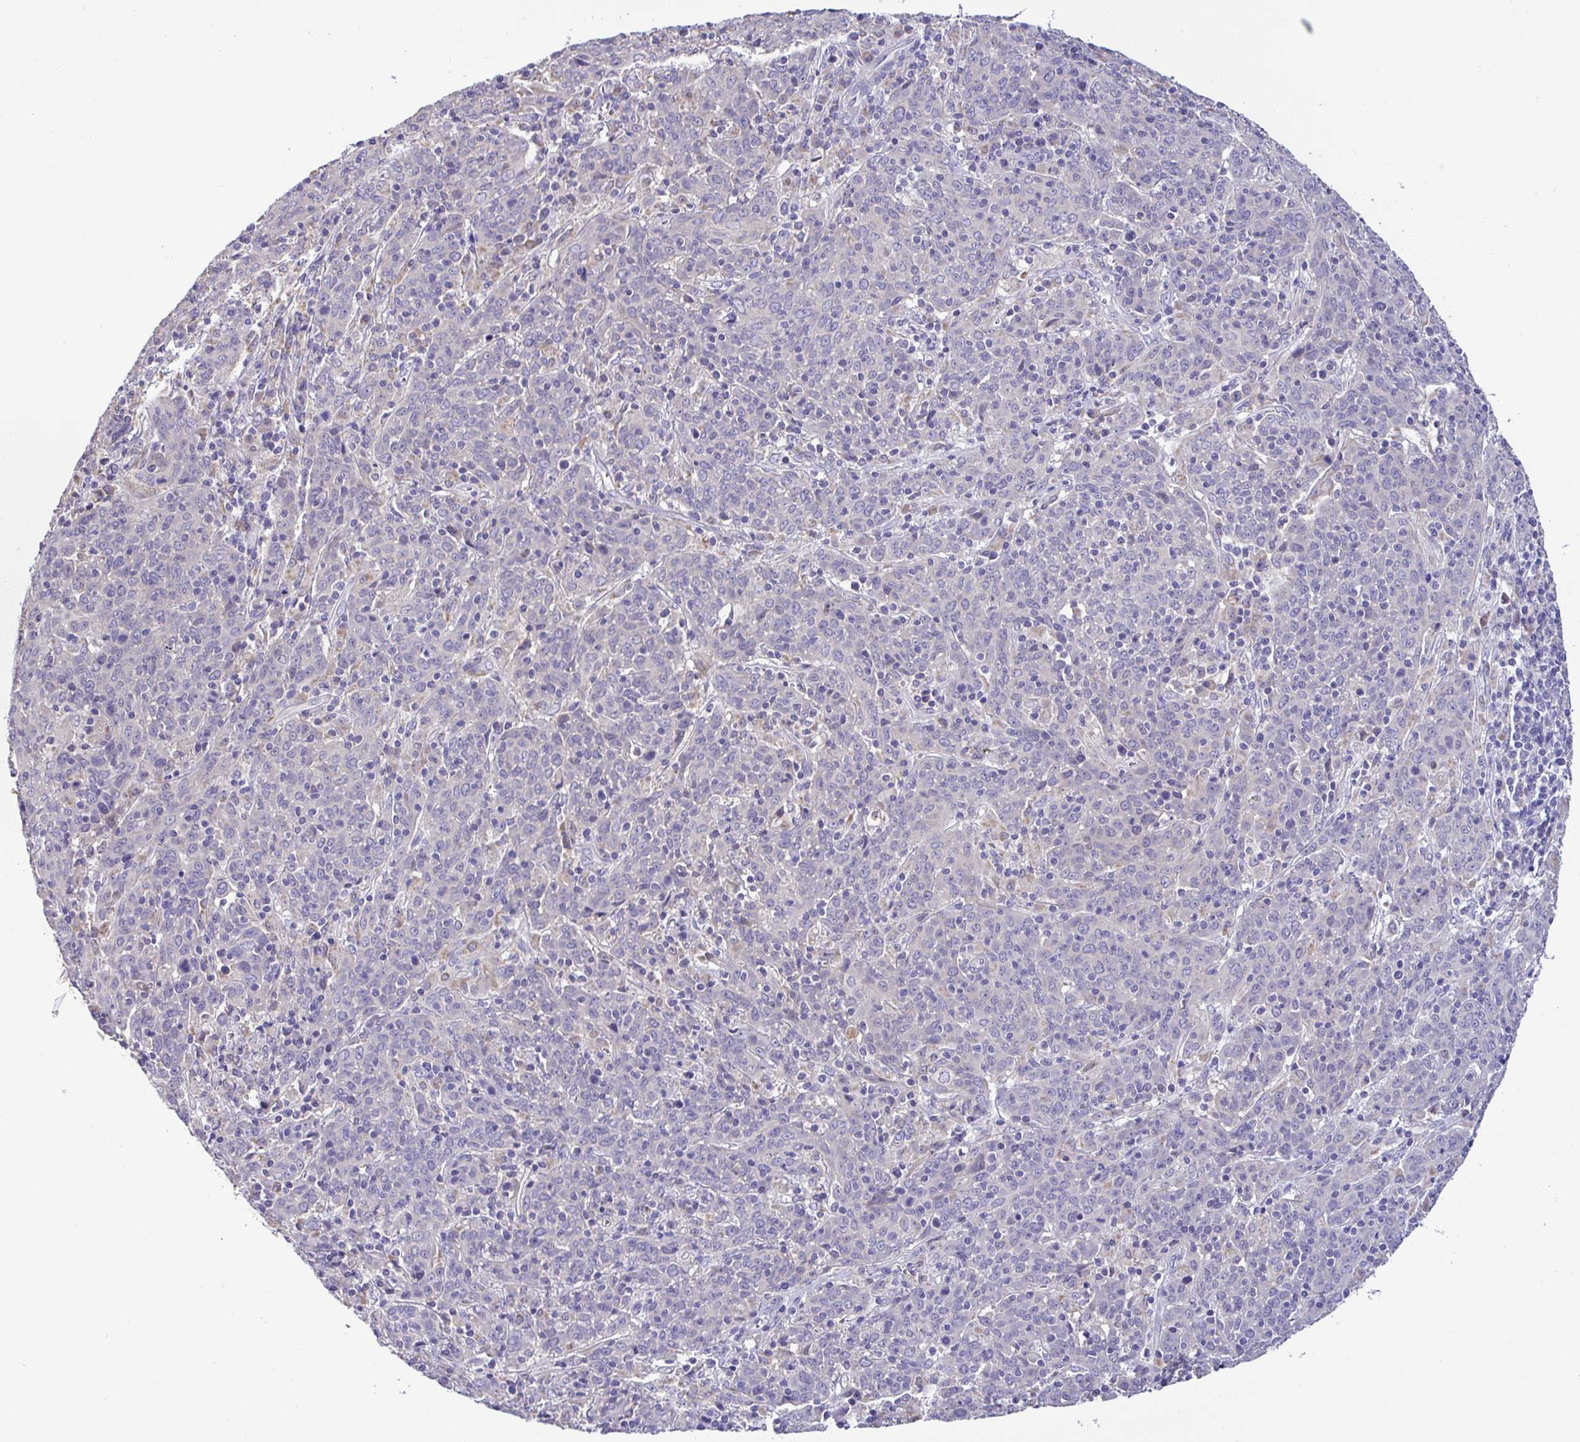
{"staining": {"intensity": "negative", "quantity": "none", "location": "none"}, "tissue": "cervical cancer", "cell_type": "Tumor cells", "image_type": "cancer", "snomed": [{"axis": "morphology", "description": "Squamous cell carcinoma, NOS"}, {"axis": "topography", "description": "Cervix"}], "caption": "A high-resolution micrograph shows immunohistochemistry staining of cervical cancer (squamous cell carcinoma), which shows no significant expression in tumor cells.", "gene": "ST8SIA2", "patient": {"sex": "female", "age": 67}}